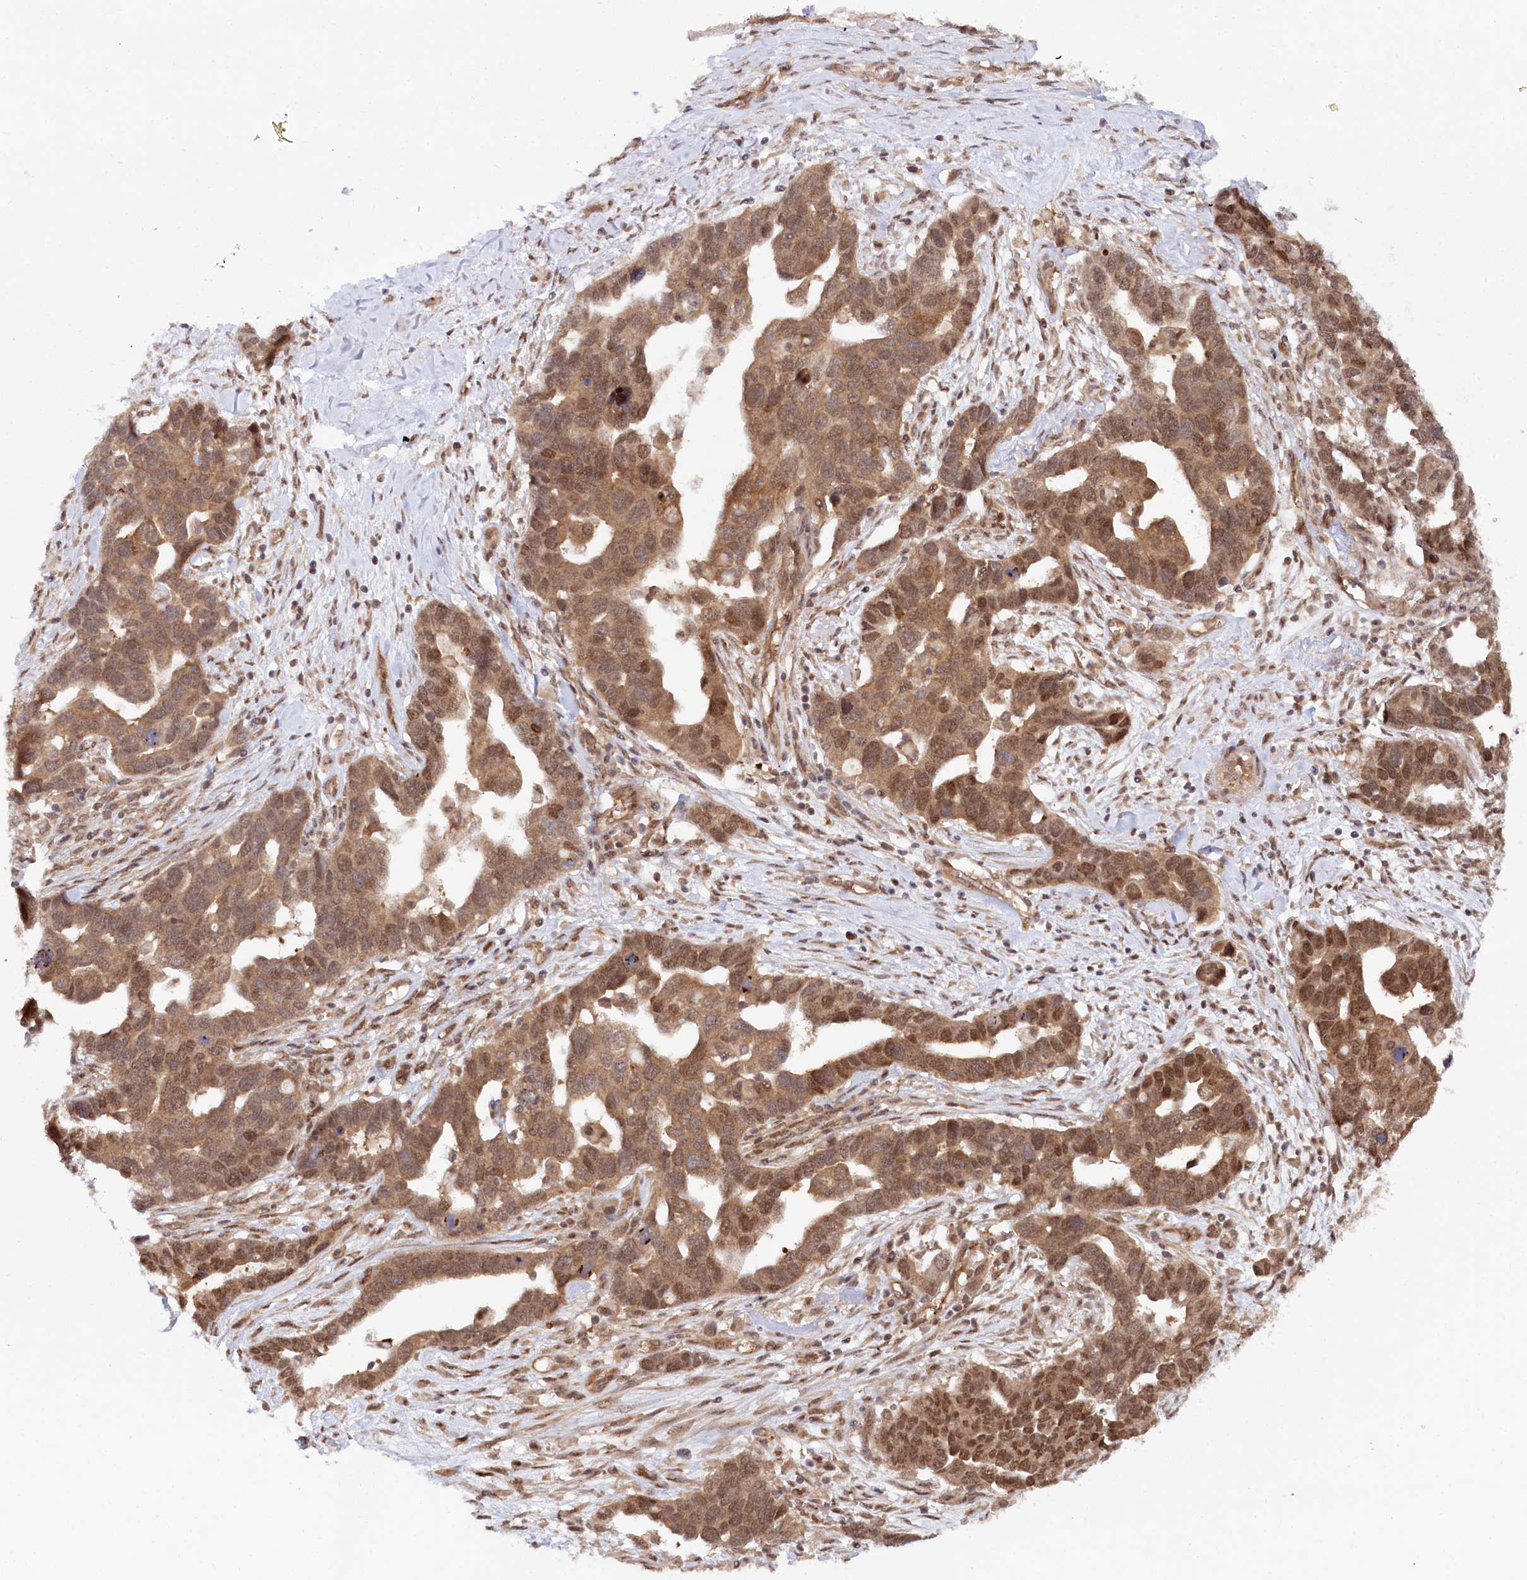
{"staining": {"intensity": "moderate", "quantity": ">75%", "location": "cytoplasmic/membranous,nuclear"}, "tissue": "ovarian cancer", "cell_type": "Tumor cells", "image_type": "cancer", "snomed": [{"axis": "morphology", "description": "Cystadenocarcinoma, serous, NOS"}, {"axis": "topography", "description": "Ovary"}], "caption": "Moderate cytoplasmic/membranous and nuclear protein positivity is appreciated in approximately >75% of tumor cells in serous cystadenocarcinoma (ovarian). (IHC, brightfield microscopy, high magnification).", "gene": "CCDC65", "patient": {"sex": "female", "age": 54}}